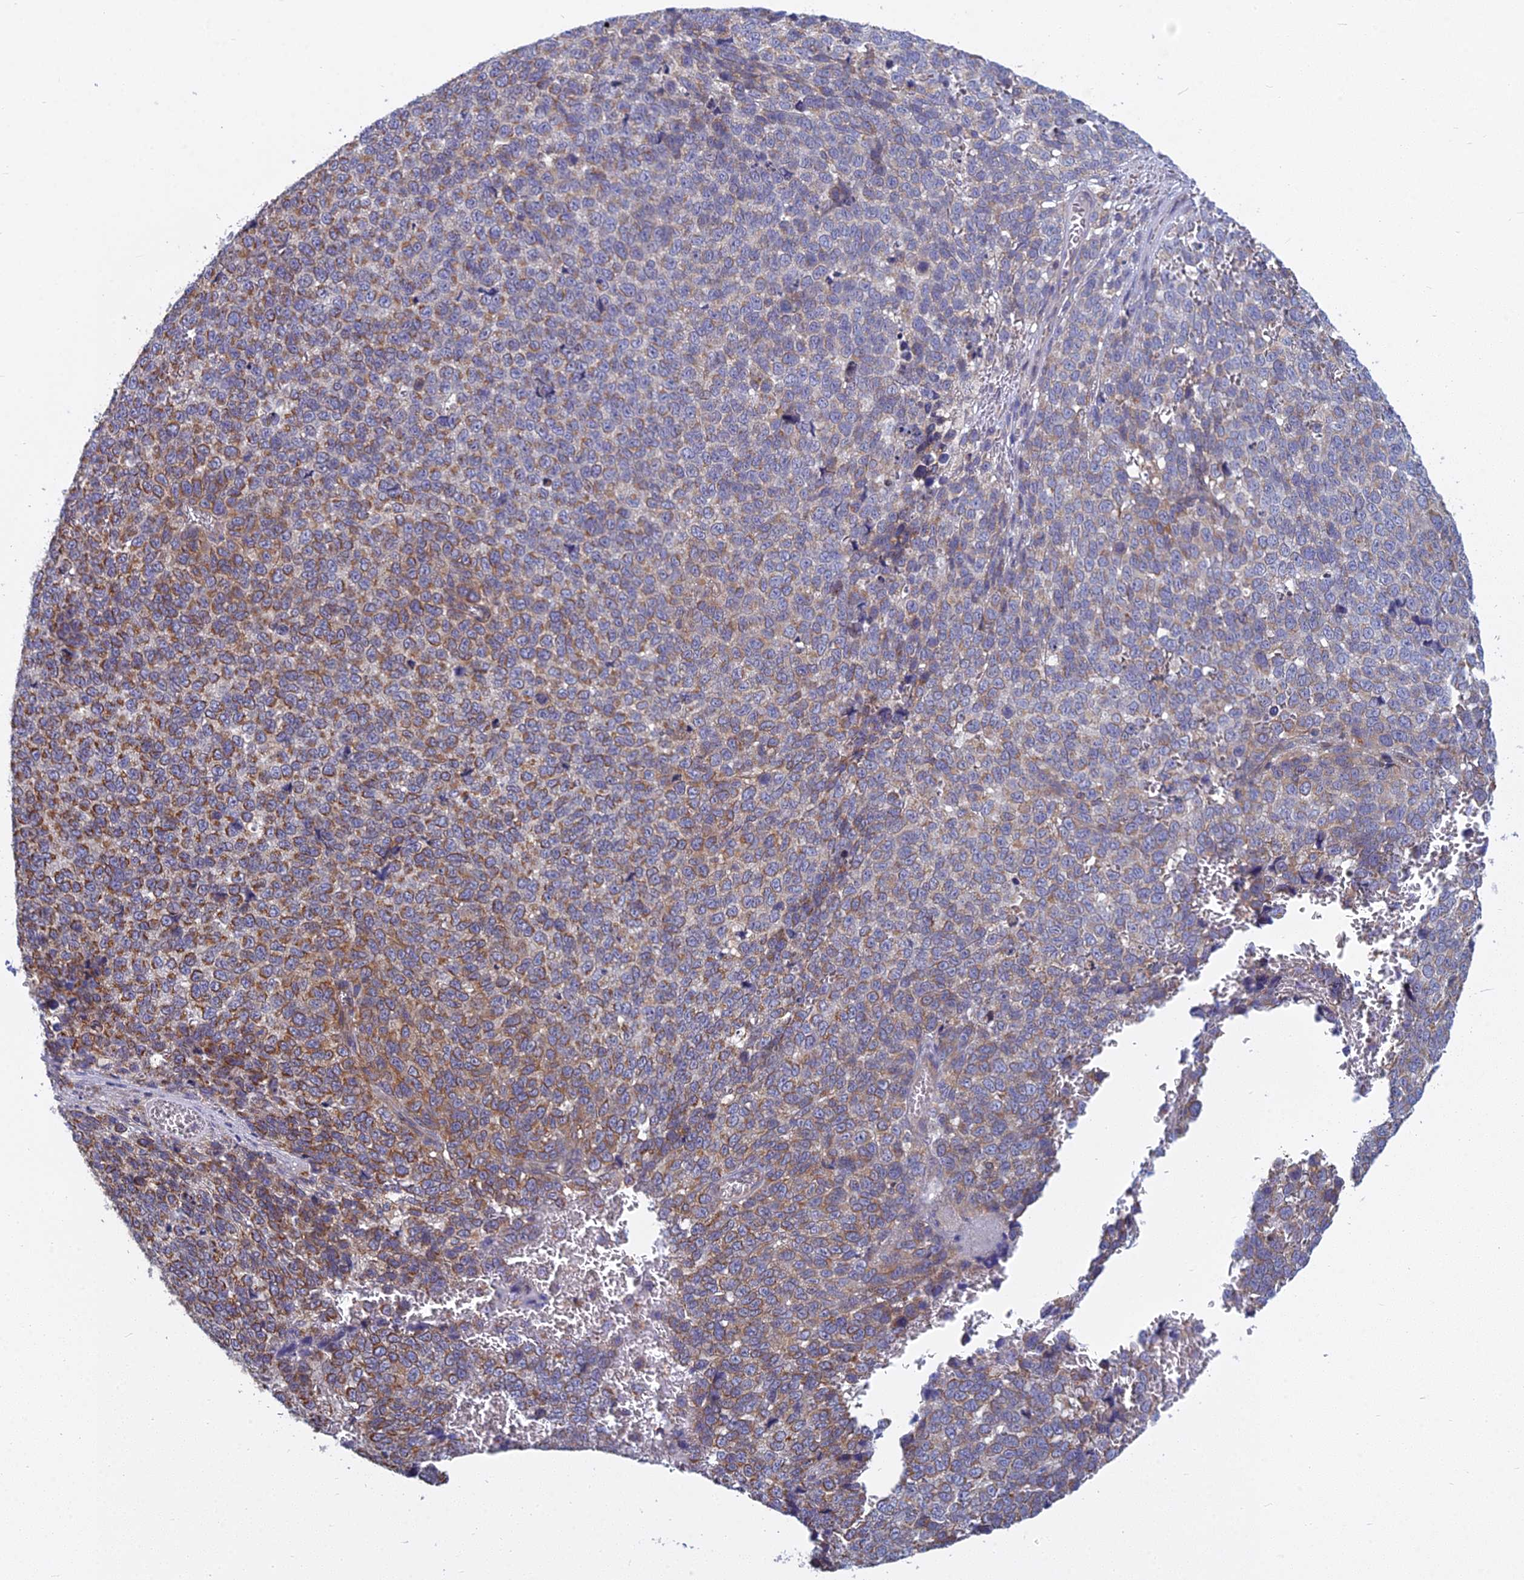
{"staining": {"intensity": "moderate", "quantity": "25%-75%", "location": "cytoplasmic/membranous"}, "tissue": "melanoma", "cell_type": "Tumor cells", "image_type": "cancer", "snomed": [{"axis": "morphology", "description": "Malignant melanoma, NOS"}, {"axis": "topography", "description": "Nose, NOS"}], "caption": "Protein staining of malignant melanoma tissue displays moderate cytoplasmic/membranous positivity in approximately 25%-75% of tumor cells.", "gene": "KIAA1143", "patient": {"sex": "female", "age": 48}}